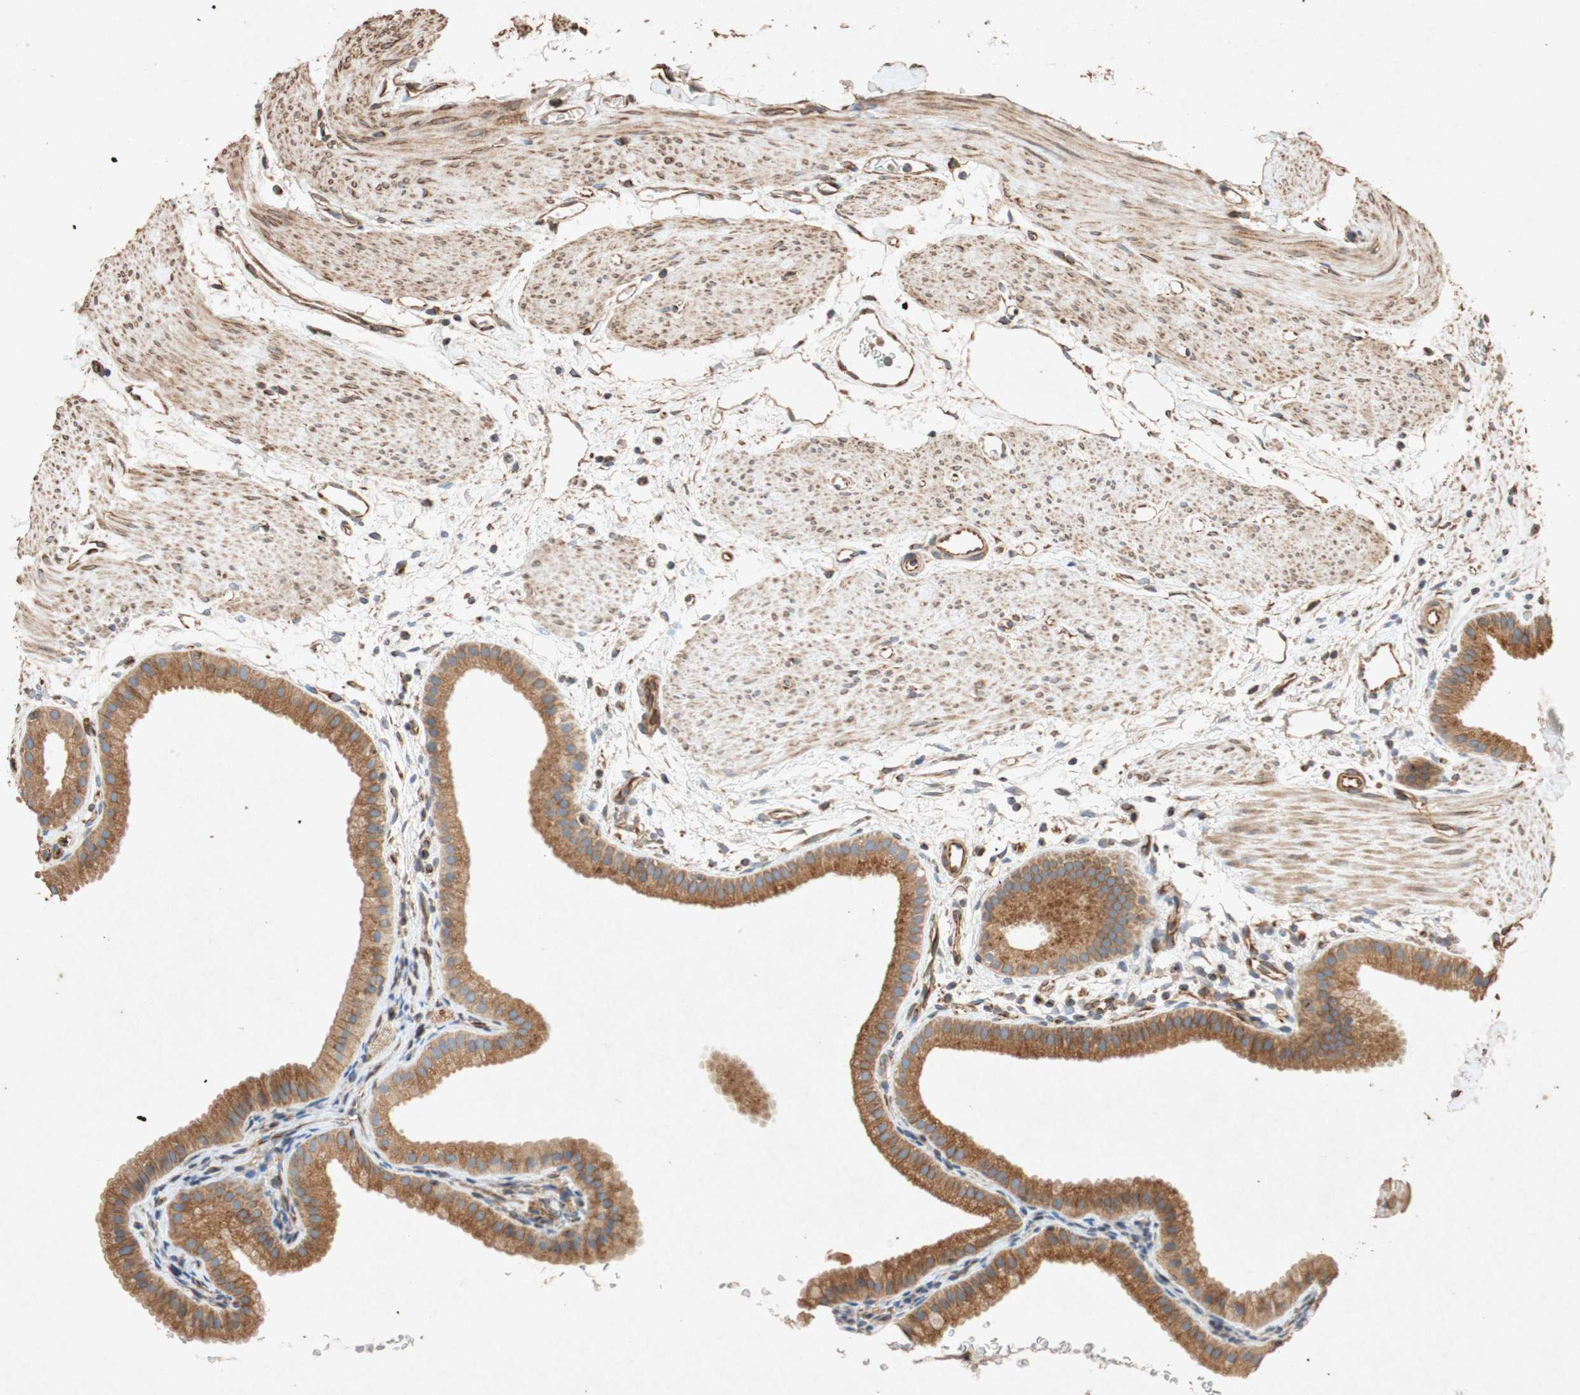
{"staining": {"intensity": "moderate", "quantity": ">75%", "location": "cytoplasmic/membranous"}, "tissue": "gallbladder", "cell_type": "Glandular cells", "image_type": "normal", "snomed": [{"axis": "morphology", "description": "Normal tissue, NOS"}, {"axis": "topography", "description": "Gallbladder"}], "caption": "An immunohistochemistry (IHC) histopathology image of benign tissue is shown. Protein staining in brown highlights moderate cytoplasmic/membranous positivity in gallbladder within glandular cells. The staining was performed using DAB (3,3'-diaminobenzidine) to visualize the protein expression in brown, while the nuclei were stained in blue with hematoxylin (Magnification: 20x).", "gene": "TUBB", "patient": {"sex": "female", "age": 64}}